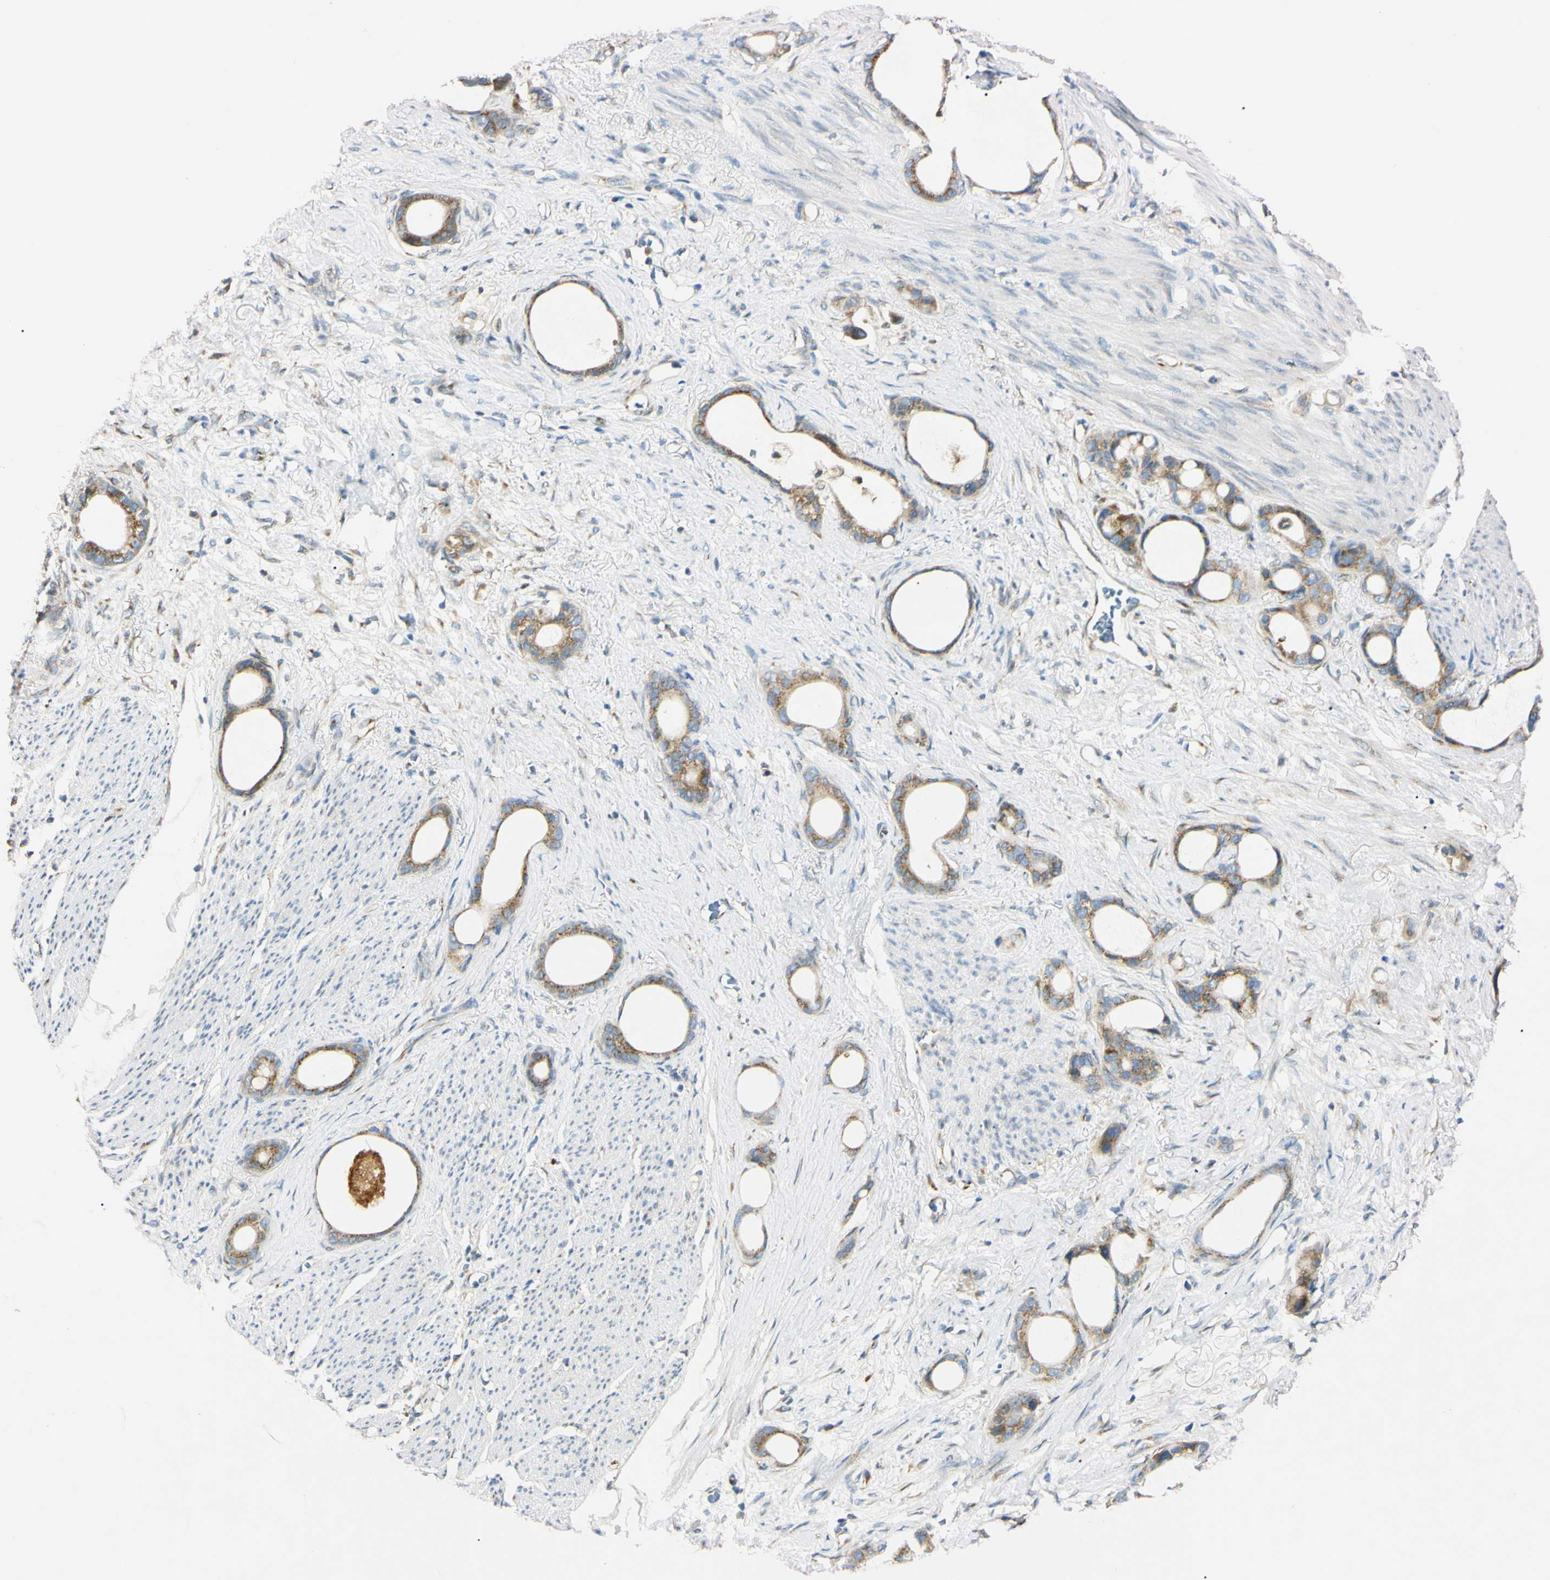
{"staining": {"intensity": "moderate", "quantity": ">75%", "location": "cytoplasmic/membranous"}, "tissue": "stomach cancer", "cell_type": "Tumor cells", "image_type": "cancer", "snomed": [{"axis": "morphology", "description": "Adenocarcinoma, NOS"}, {"axis": "topography", "description": "Stomach"}], "caption": "This histopathology image exhibits stomach cancer (adenocarcinoma) stained with IHC to label a protein in brown. The cytoplasmic/membranous of tumor cells show moderate positivity for the protein. Nuclei are counter-stained blue.", "gene": "IER3IP1", "patient": {"sex": "female", "age": 75}}